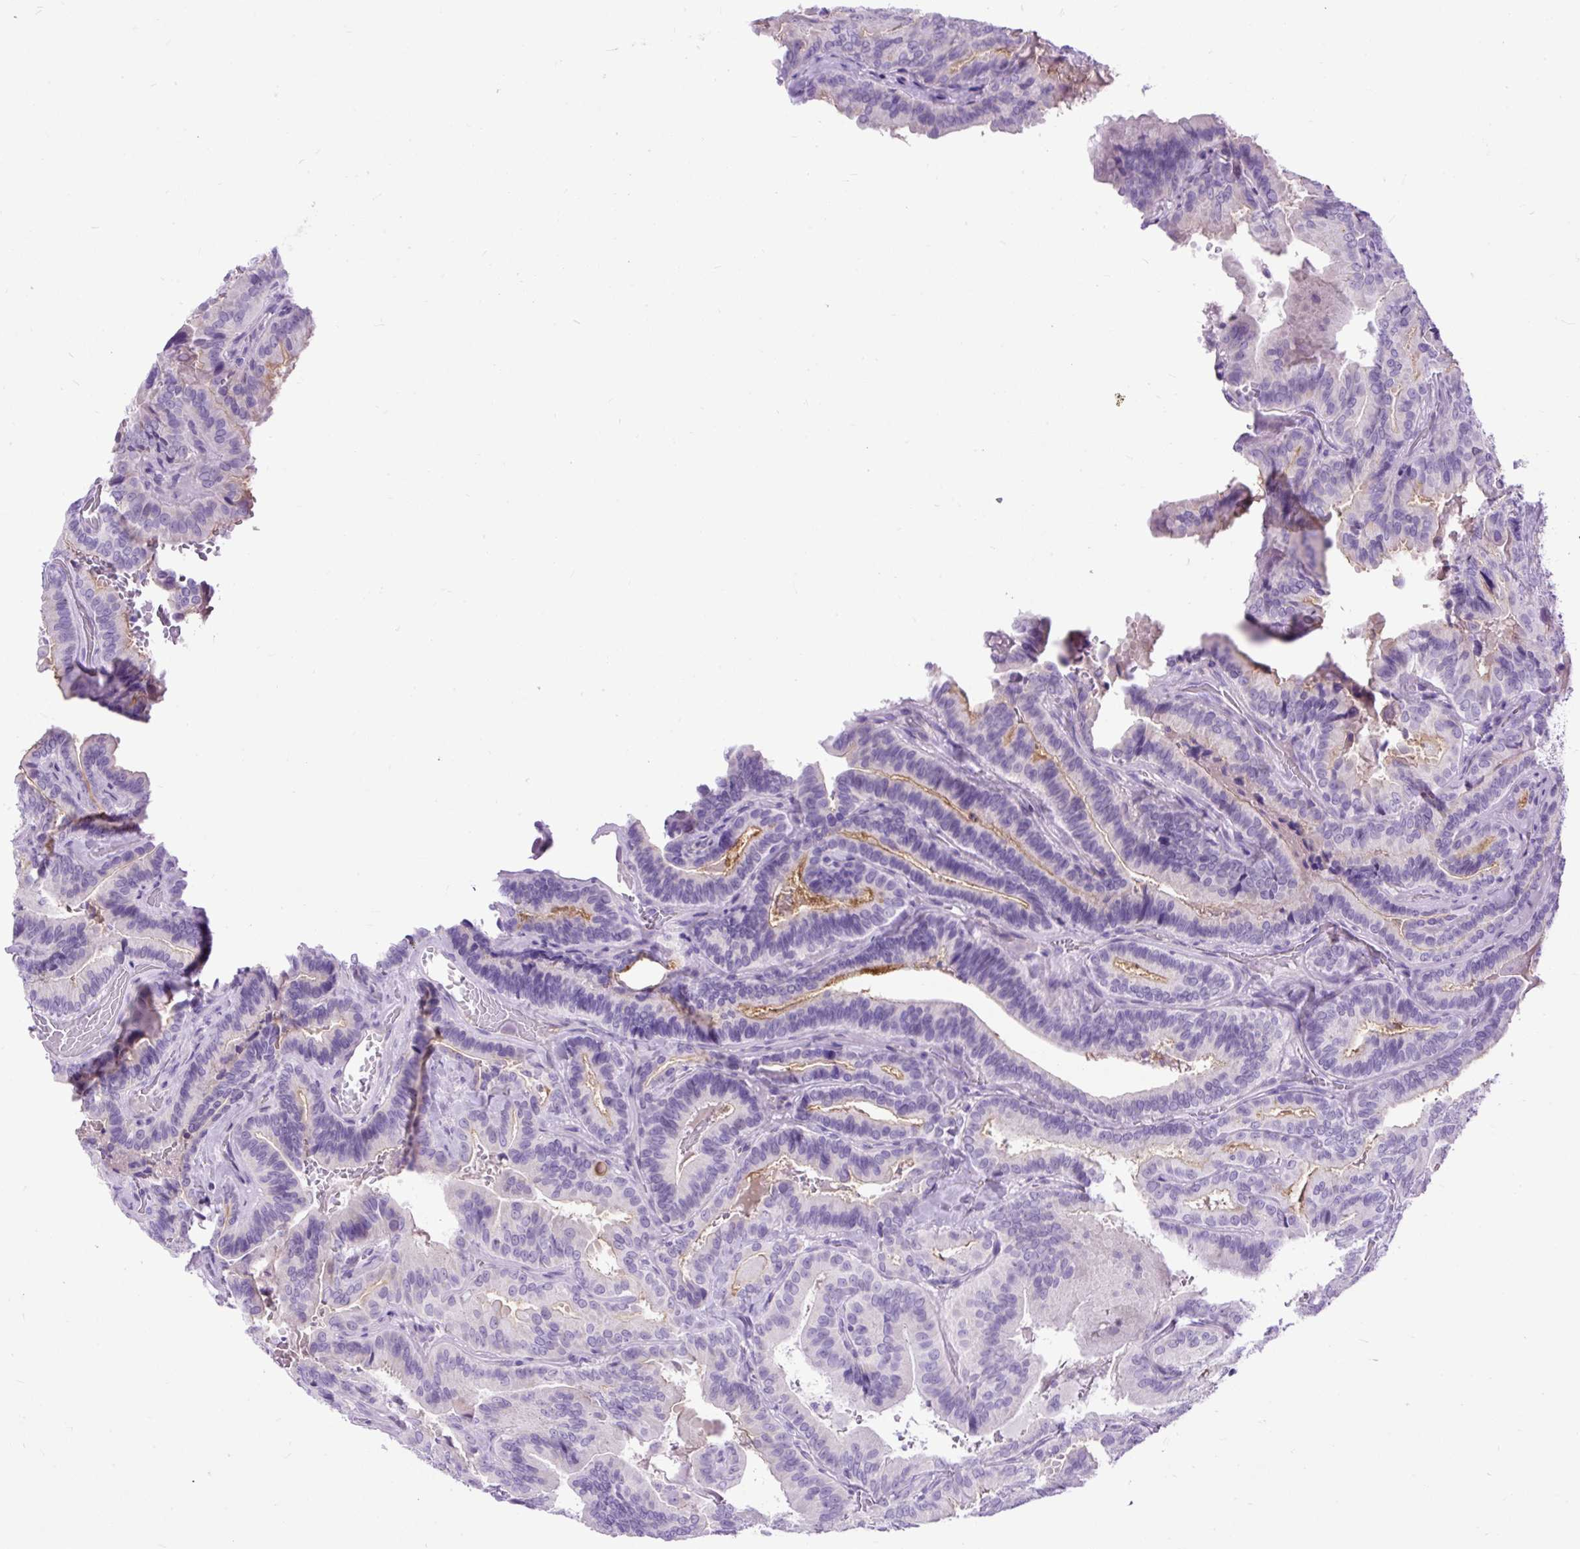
{"staining": {"intensity": "negative", "quantity": "none", "location": "none"}, "tissue": "thyroid cancer", "cell_type": "Tumor cells", "image_type": "cancer", "snomed": [{"axis": "morphology", "description": "Papillary adenocarcinoma, NOS"}, {"axis": "topography", "description": "Thyroid gland"}], "caption": "A histopathology image of human thyroid papillary adenocarcinoma is negative for staining in tumor cells. (DAB immunohistochemistry (IHC), high magnification).", "gene": "ZNF256", "patient": {"sex": "male", "age": 61}}